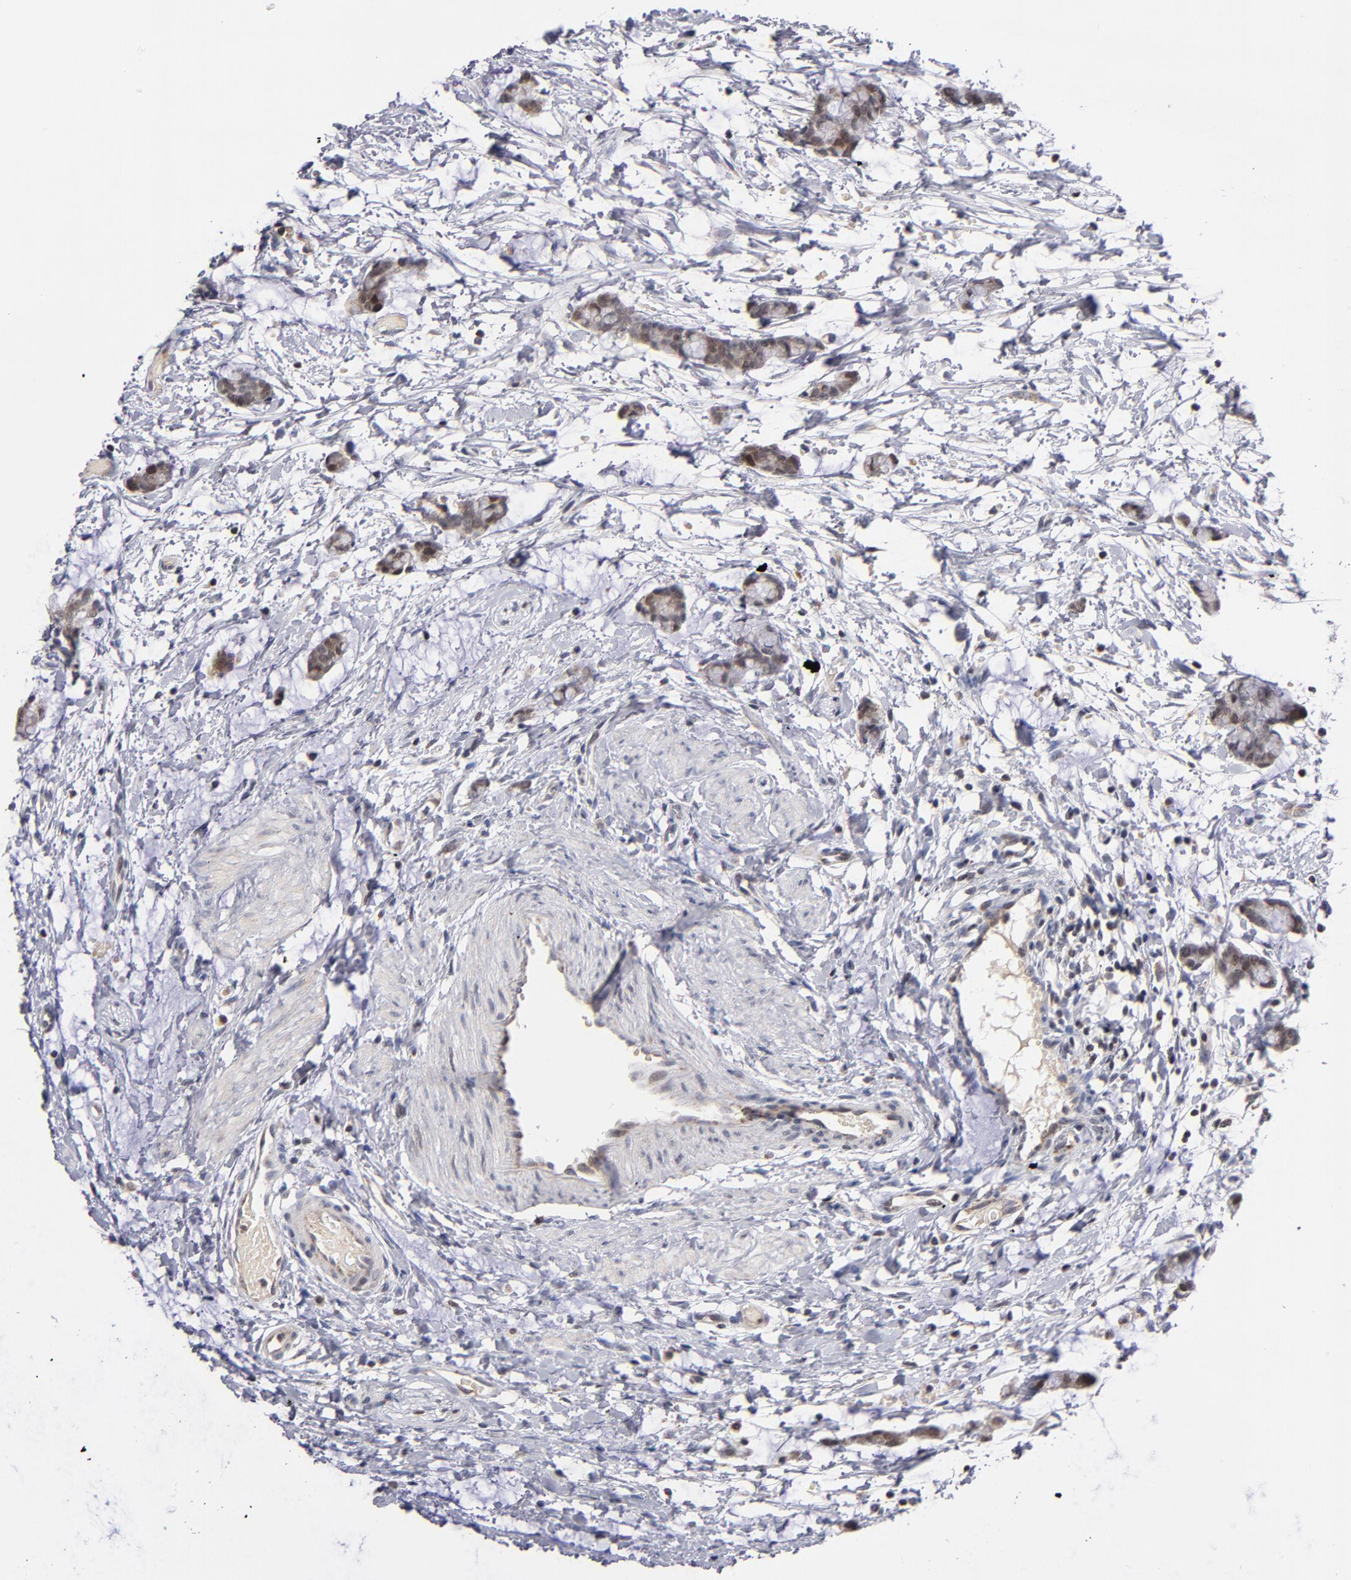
{"staining": {"intensity": "moderate", "quantity": "25%-75%", "location": "nuclear"}, "tissue": "colorectal cancer", "cell_type": "Tumor cells", "image_type": "cancer", "snomed": [{"axis": "morphology", "description": "Adenocarcinoma, NOS"}, {"axis": "topography", "description": "Colon"}], "caption": "IHC micrograph of neoplastic tissue: colorectal cancer (adenocarcinoma) stained using immunohistochemistry (IHC) exhibits medium levels of moderate protein expression localized specifically in the nuclear of tumor cells, appearing as a nuclear brown color.", "gene": "ODF2", "patient": {"sex": "male", "age": 14}}